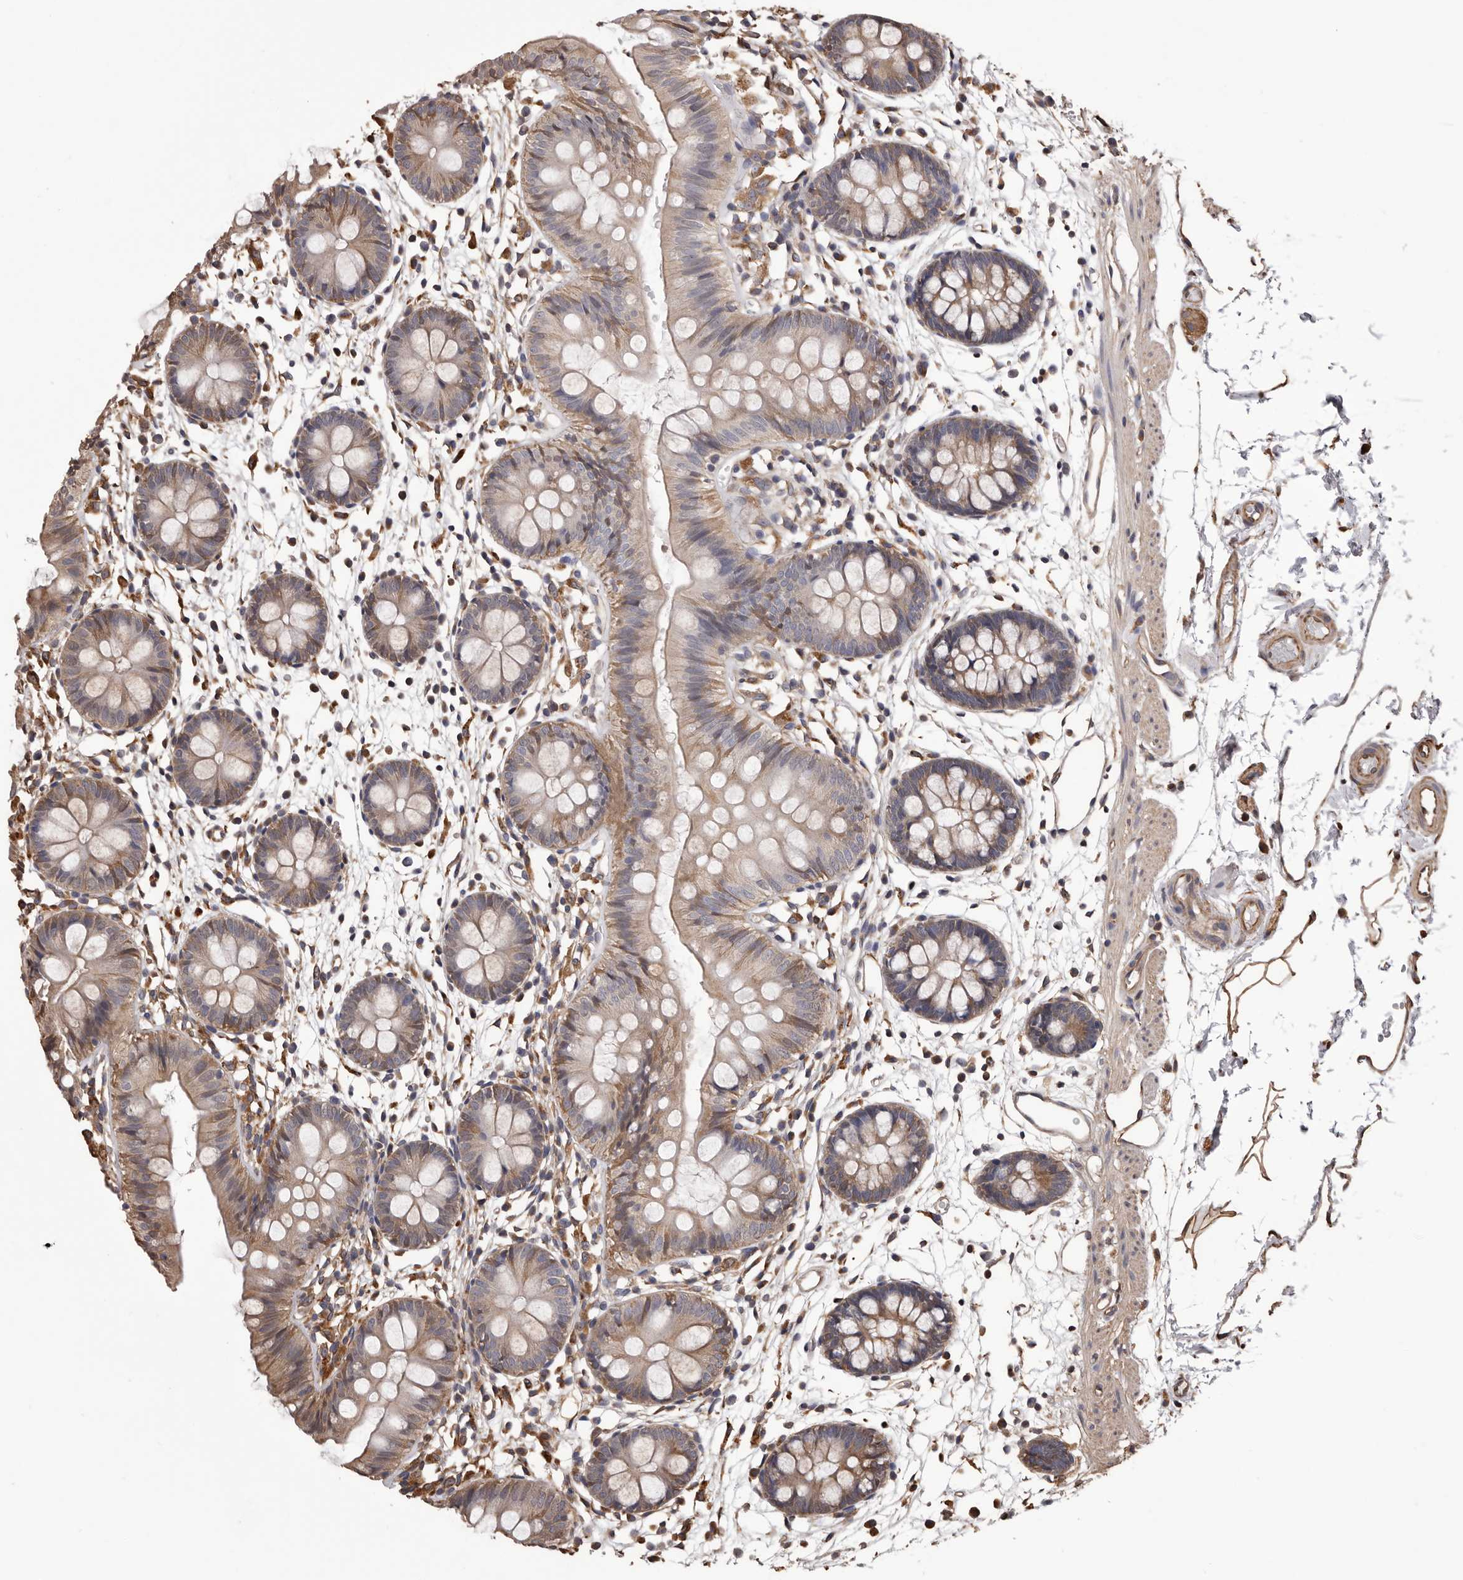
{"staining": {"intensity": "moderate", "quantity": ">75%", "location": "cytoplasmic/membranous"}, "tissue": "colon", "cell_type": "Endothelial cells", "image_type": "normal", "snomed": [{"axis": "morphology", "description": "Normal tissue, NOS"}, {"axis": "topography", "description": "Colon"}], "caption": "This micrograph displays normal colon stained with immunohistochemistry (IHC) to label a protein in brown. The cytoplasmic/membranous of endothelial cells show moderate positivity for the protein. Nuclei are counter-stained blue.", "gene": "CEP104", "patient": {"sex": "male", "age": 56}}